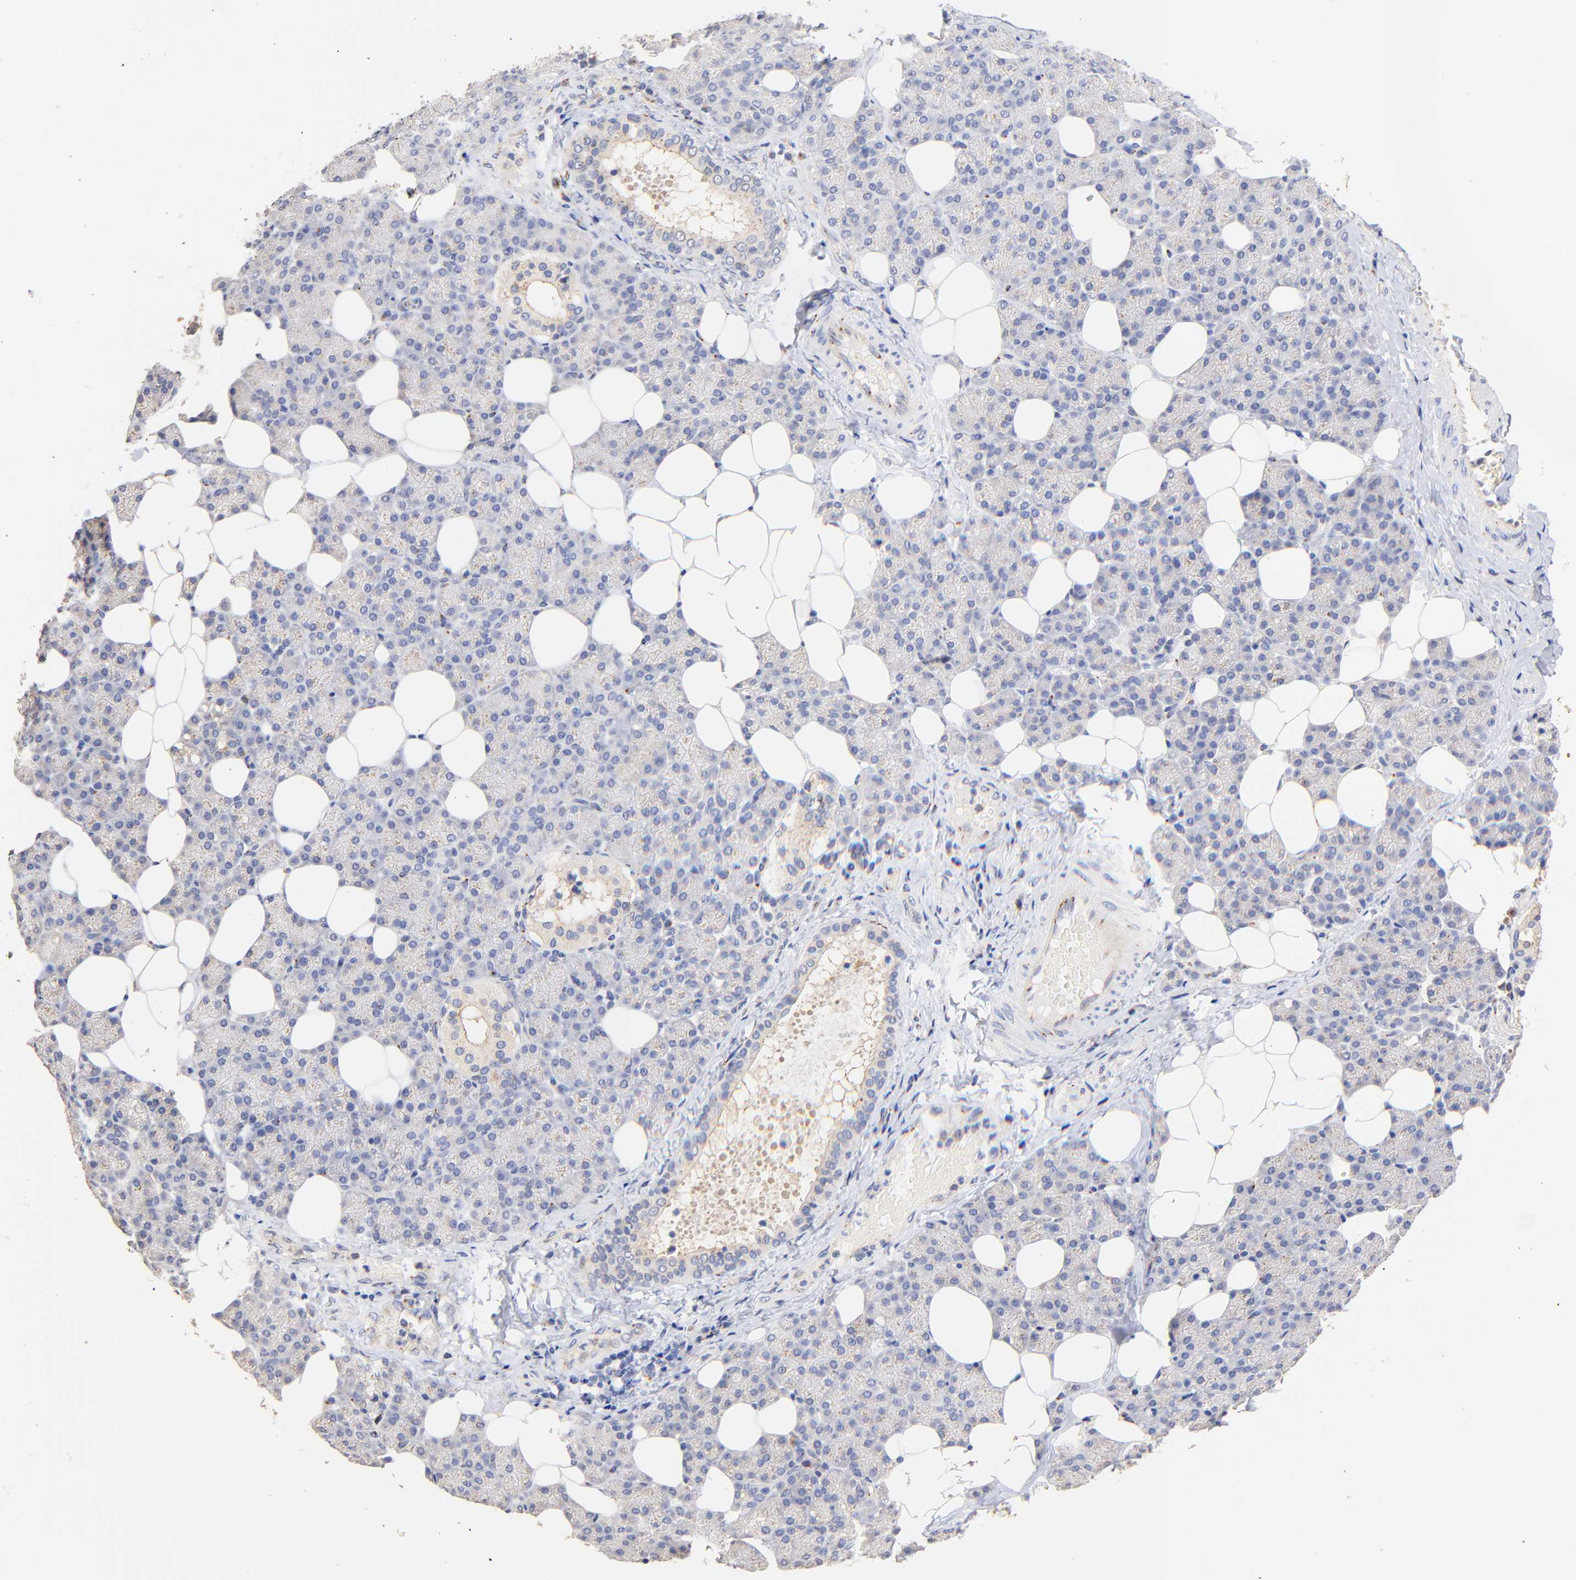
{"staining": {"intensity": "negative", "quantity": "none", "location": "none"}, "tissue": "salivary gland", "cell_type": "Glandular cells", "image_type": "normal", "snomed": [{"axis": "morphology", "description": "Normal tissue, NOS"}, {"axis": "topography", "description": "Lymph node"}, {"axis": "topography", "description": "Salivary gland"}], "caption": "Immunohistochemical staining of normal salivary gland exhibits no significant positivity in glandular cells. Nuclei are stained in blue.", "gene": "FMNL3", "patient": {"sex": "male", "age": 8}}